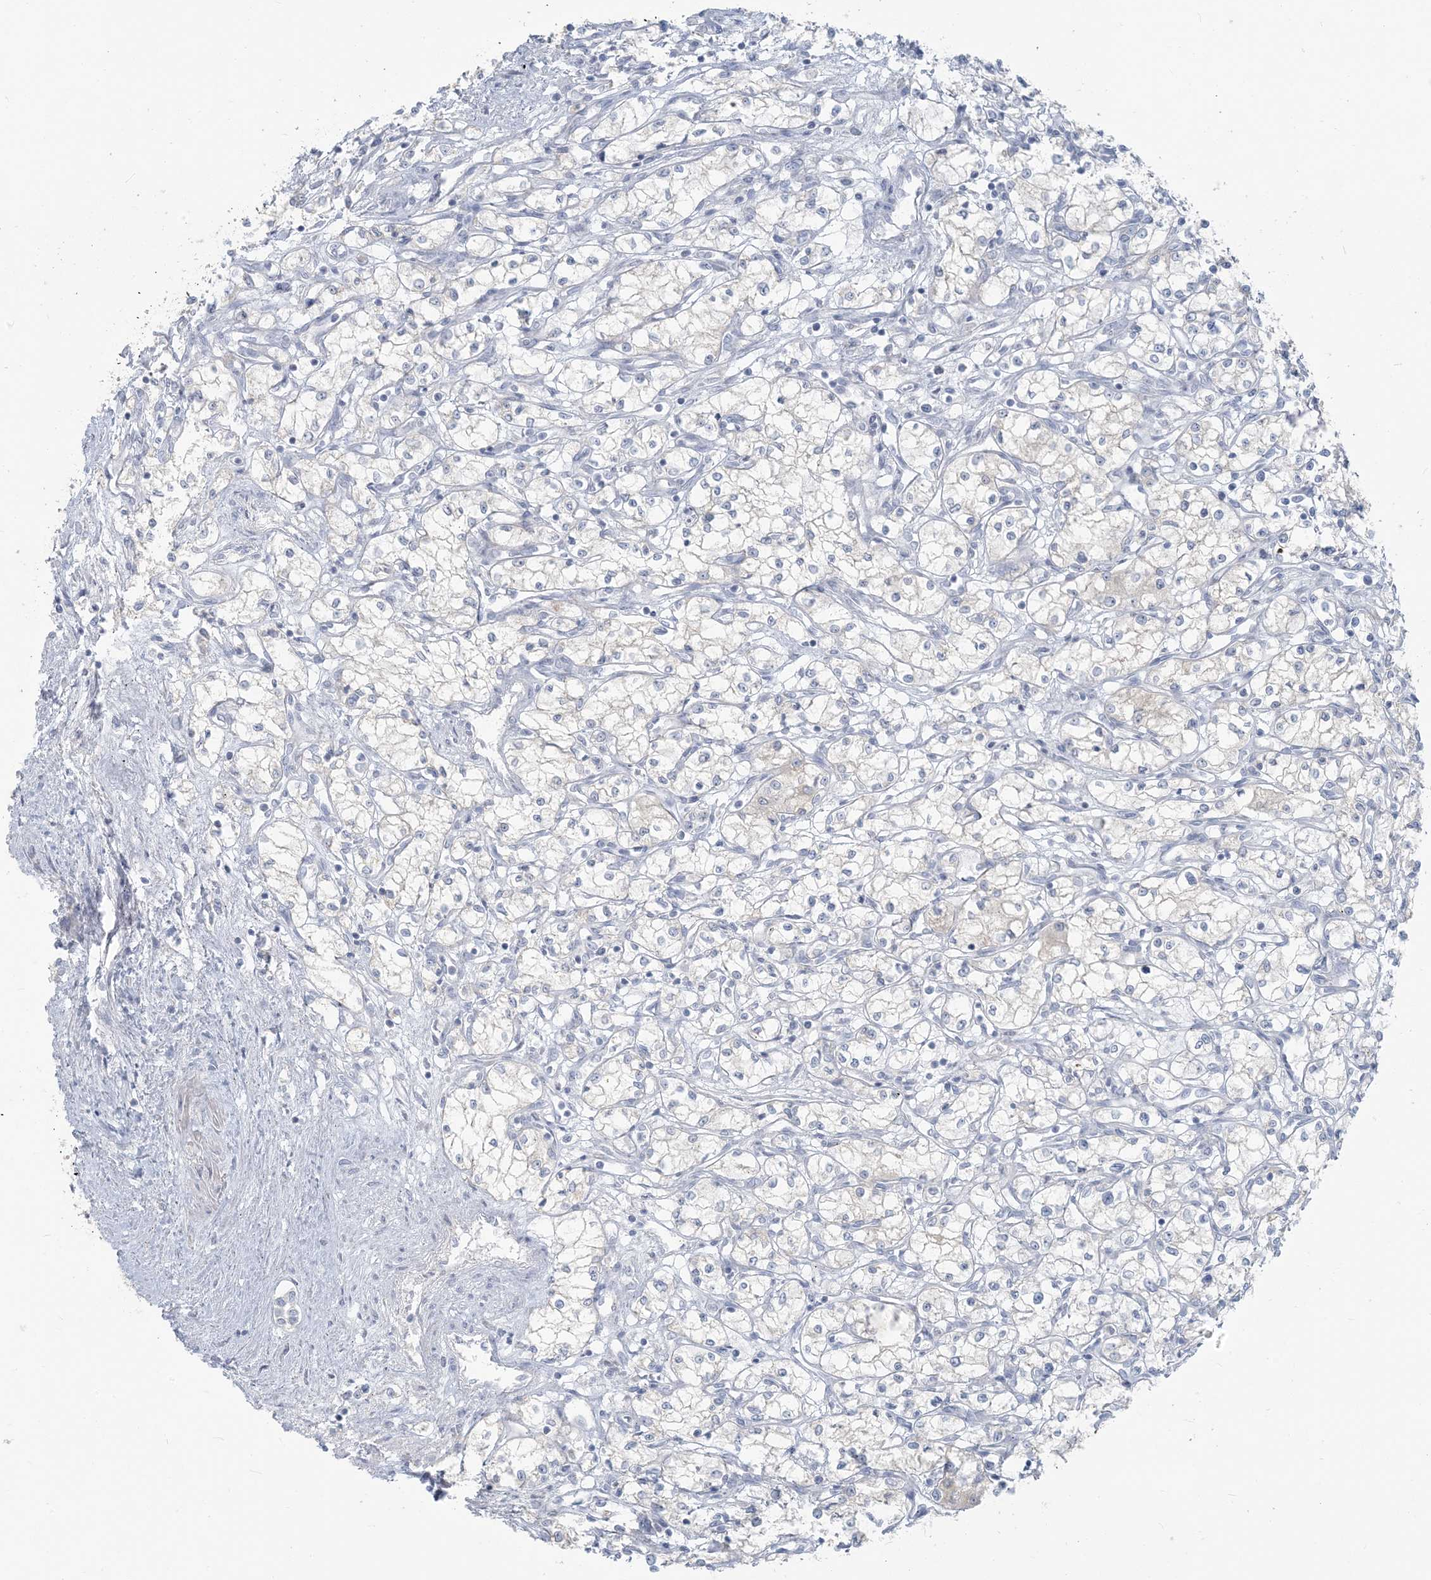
{"staining": {"intensity": "negative", "quantity": "none", "location": "none"}, "tissue": "renal cancer", "cell_type": "Tumor cells", "image_type": "cancer", "snomed": [{"axis": "morphology", "description": "Adenocarcinoma, NOS"}, {"axis": "topography", "description": "Kidney"}], "caption": "This is a micrograph of immunohistochemistry (IHC) staining of renal adenocarcinoma, which shows no positivity in tumor cells.", "gene": "SCML1", "patient": {"sex": "male", "age": 59}}